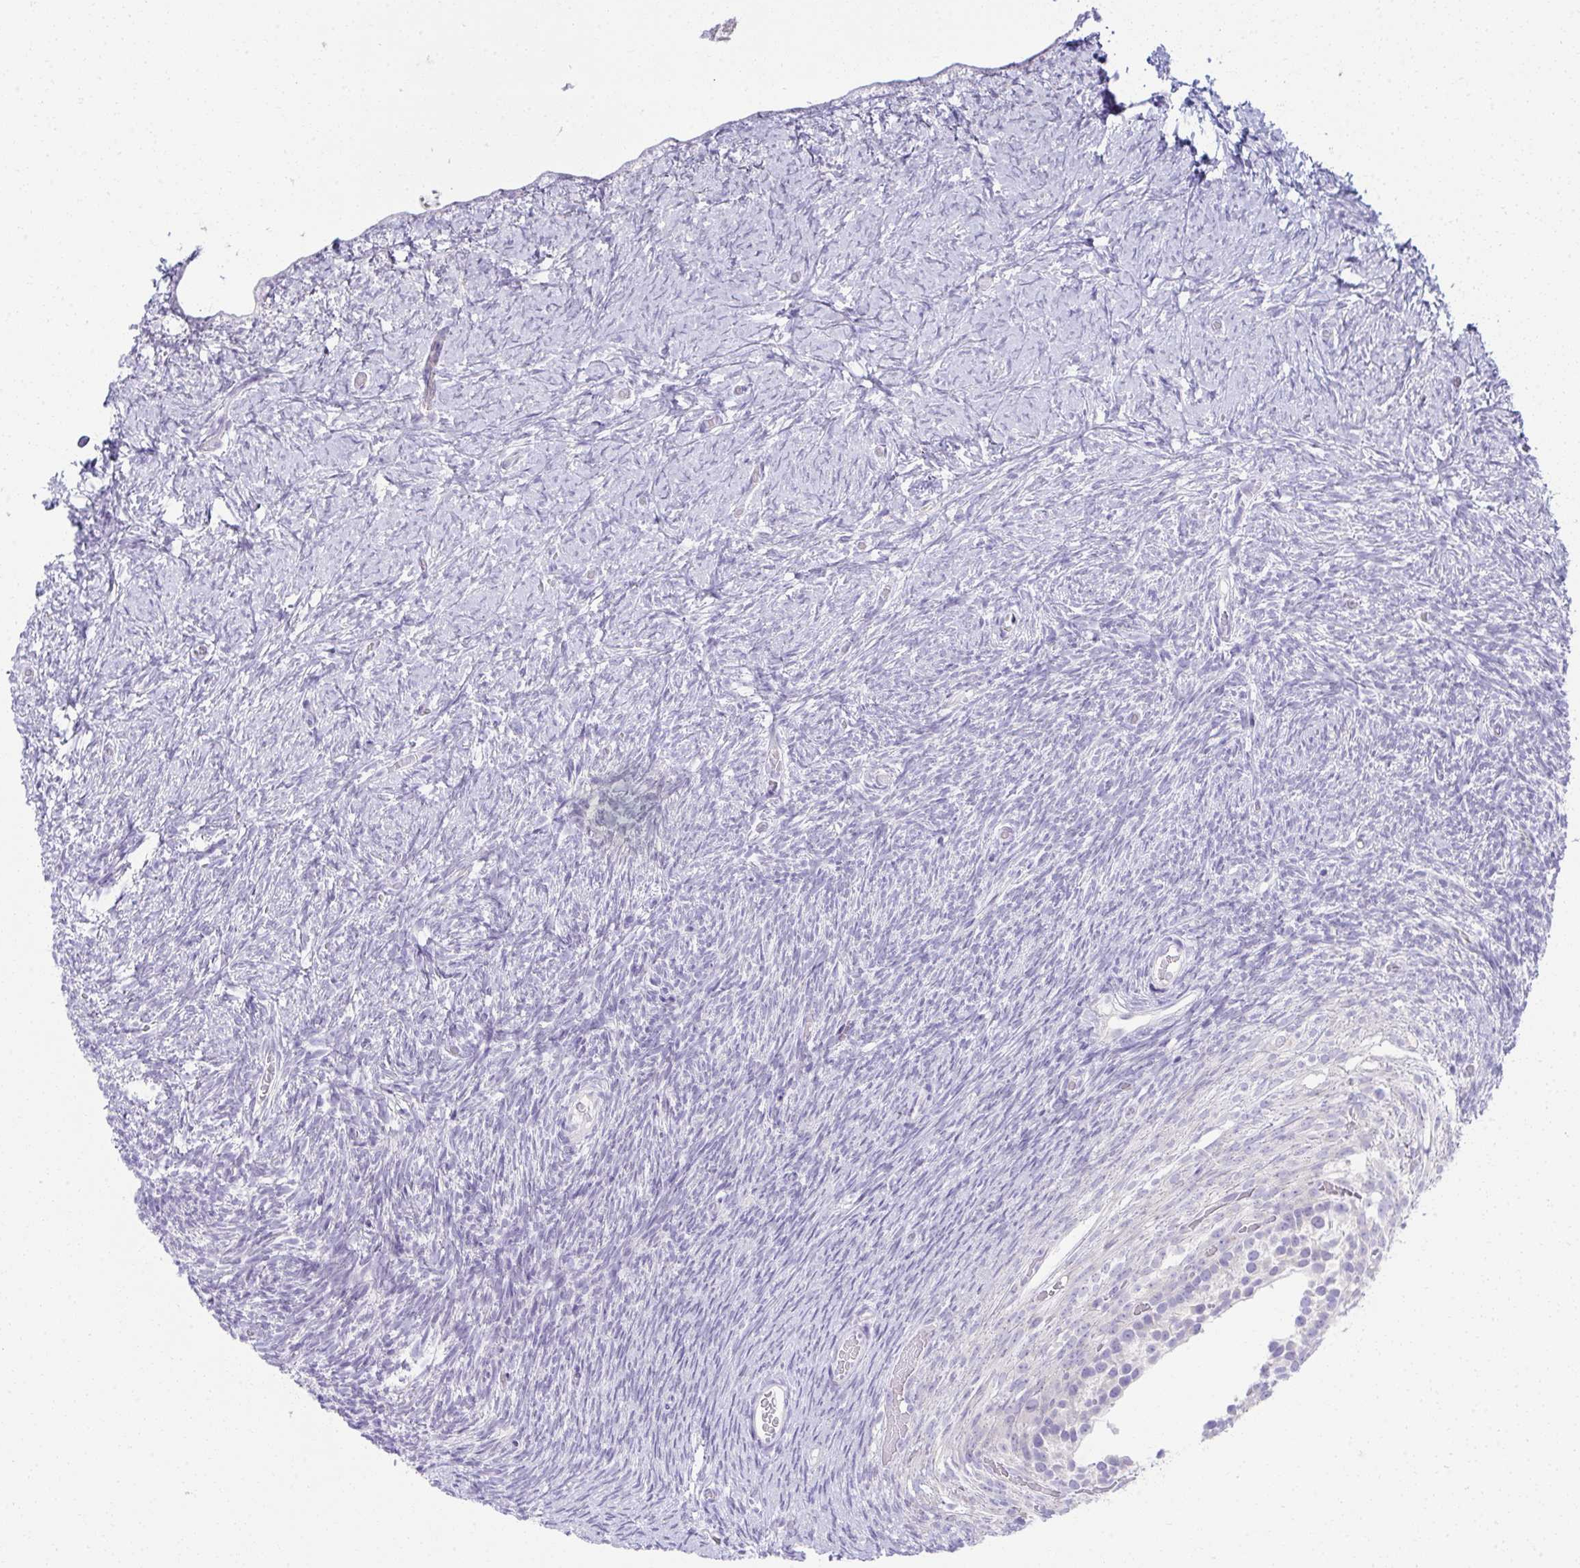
{"staining": {"intensity": "negative", "quantity": "none", "location": "none"}, "tissue": "ovary", "cell_type": "Ovarian stroma cells", "image_type": "normal", "snomed": [{"axis": "morphology", "description": "Normal tissue, NOS"}, {"axis": "topography", "description": "Ovary"}], "caption": "This photomicrograph is of benign ovary stained with IHC to label a protein in brown with the nuclei are counter-stained blue. There is no expression in ovarian stroma cells. Nuclei are stained in blue.", "gene": "FASLG", "patient": {"sex": "female", "age": 39}}